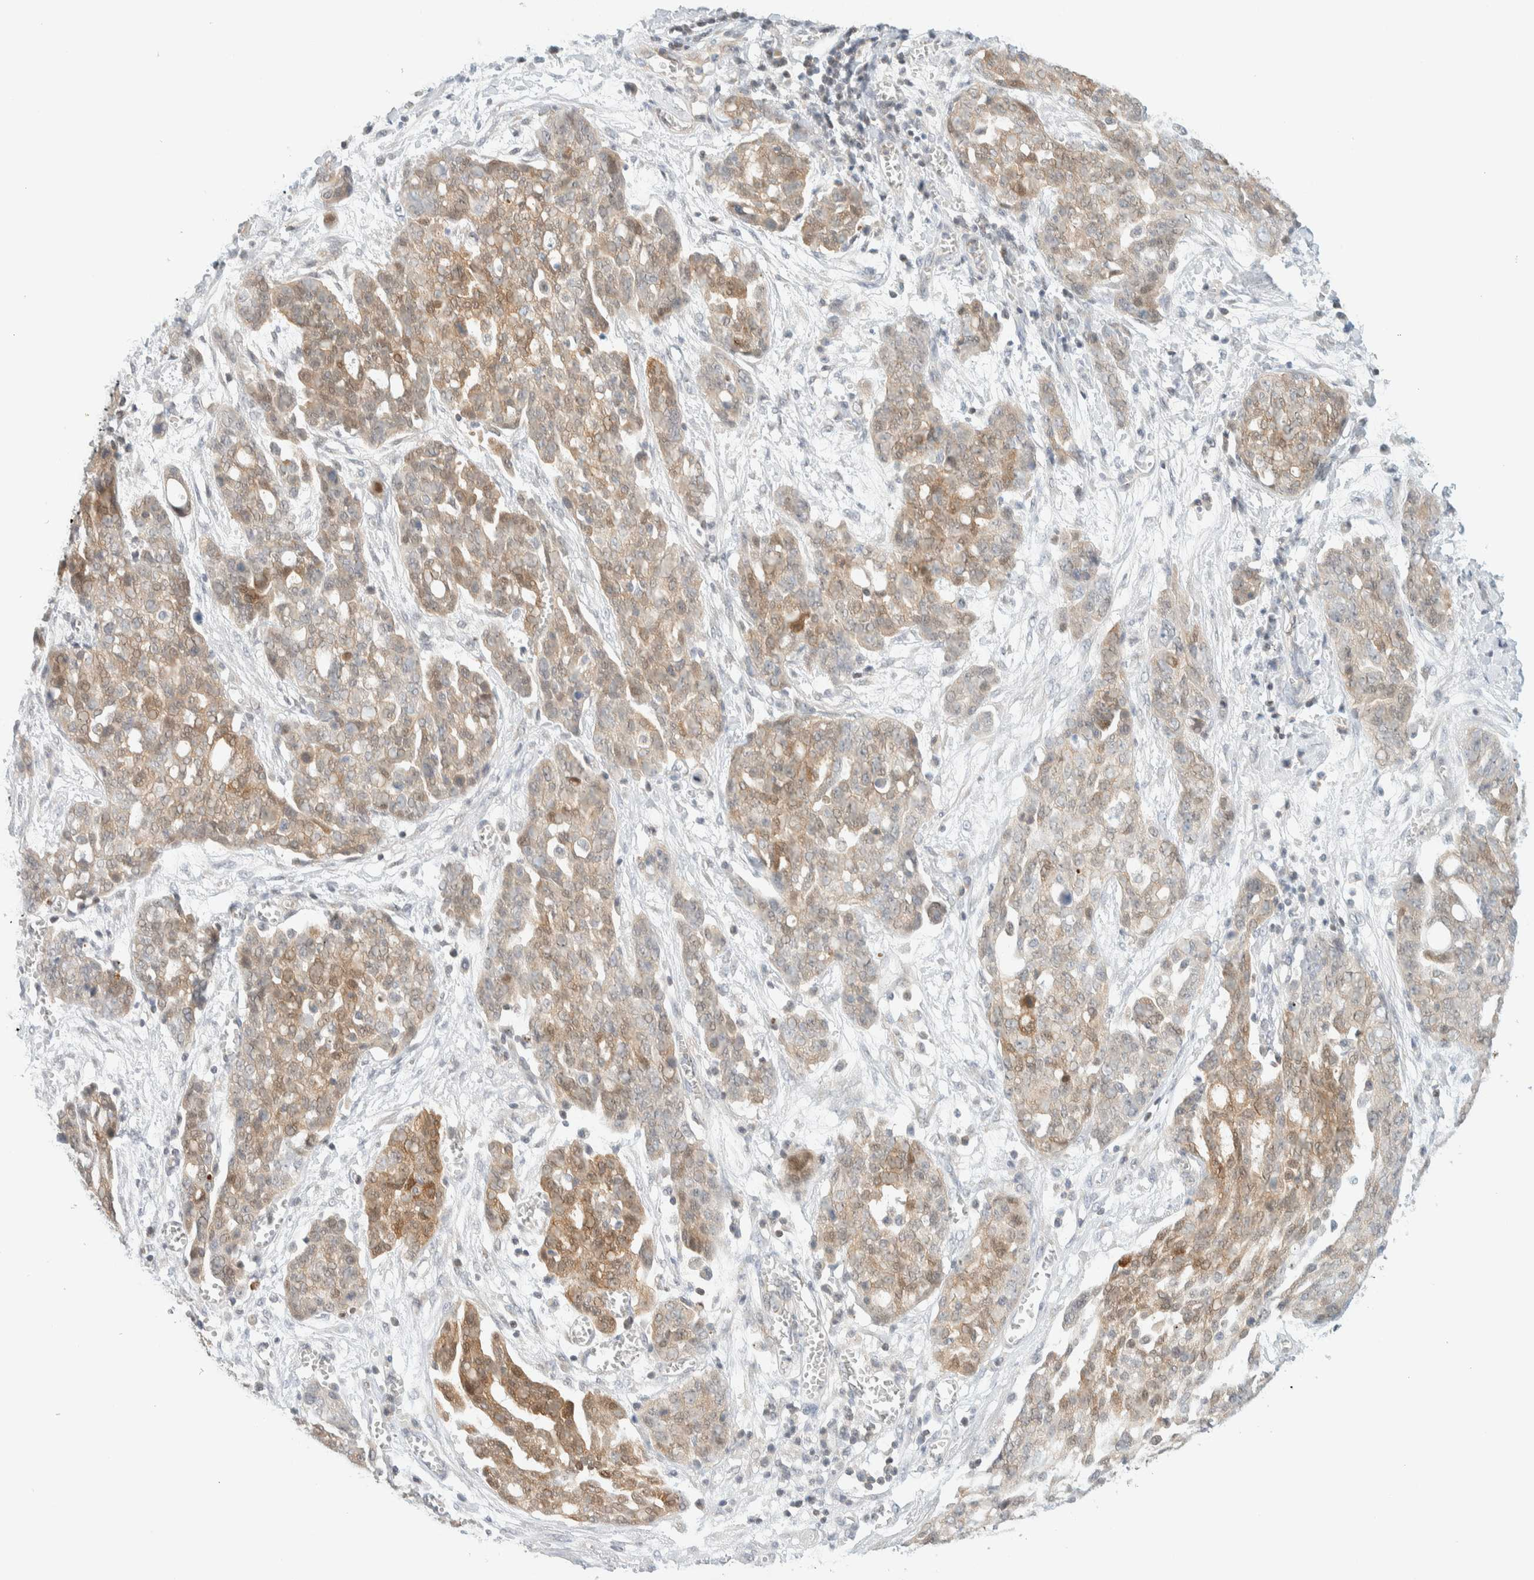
{"staining": {"intensity": "moderate", "quantity": "25%-75%", "location": "cytoplasmic/membranous"}, "tissue": "ovarian cancer", "cell_type": "Tumor cells", "image_type": "cancer", "snomed": [{"axis": "morphology", "description": "Cystadenocarcinoma, serous, NOS"}, {"axis": "topography", "description": "Soft tissue"}, {"axis": "topography", "description": "Ovary"}], "caption": "Moderate cytoplasmic/membranous positivity is seen in approximately 25%-75% of tumor cells in ovarian cancer.", "gene": "PCYT2", "patient": {"sex": "female", "age": 57}}